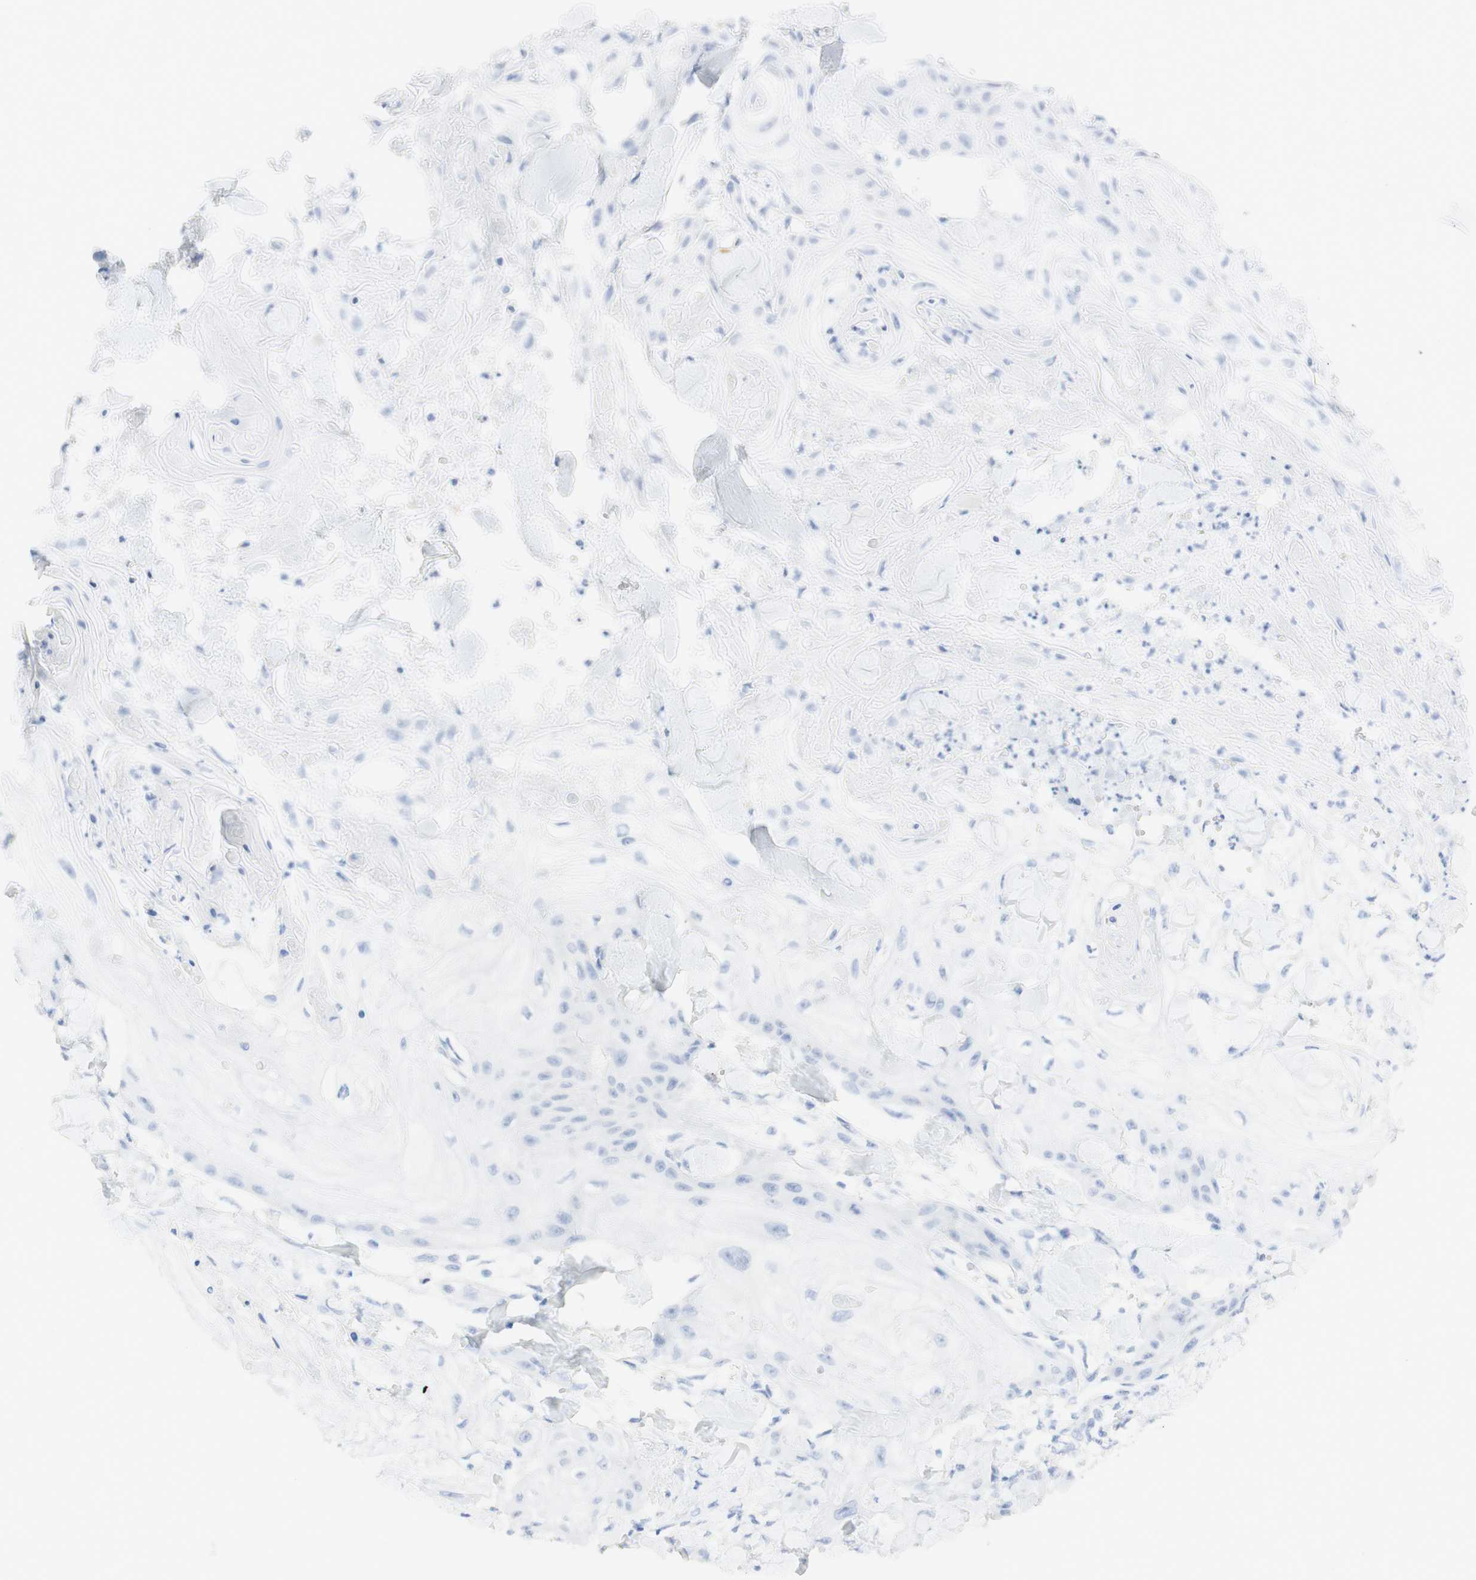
{"staining": {"intensity": "negative", "quantity": "none", "location": "none"}, "tissue": "skin cancer", "cell_type": "Tumor cells", "image_type": "cancer", "snomed": [{"axis": "morphology", "description": "Squamous cell carcinoma, NOS"}, {"axis": "topography", "description": "Skin"}], "caption": "A high-resolution micrograph shows immunohistochemistry (IHC) staining of skin cancer (squamous cell carcinoma), which reveals no significant positivity in tumor cells. (IHC, brightfield microscopy, high magnification).", "gene": "TPO", "patient": {"sex": "male", "age": 74}}